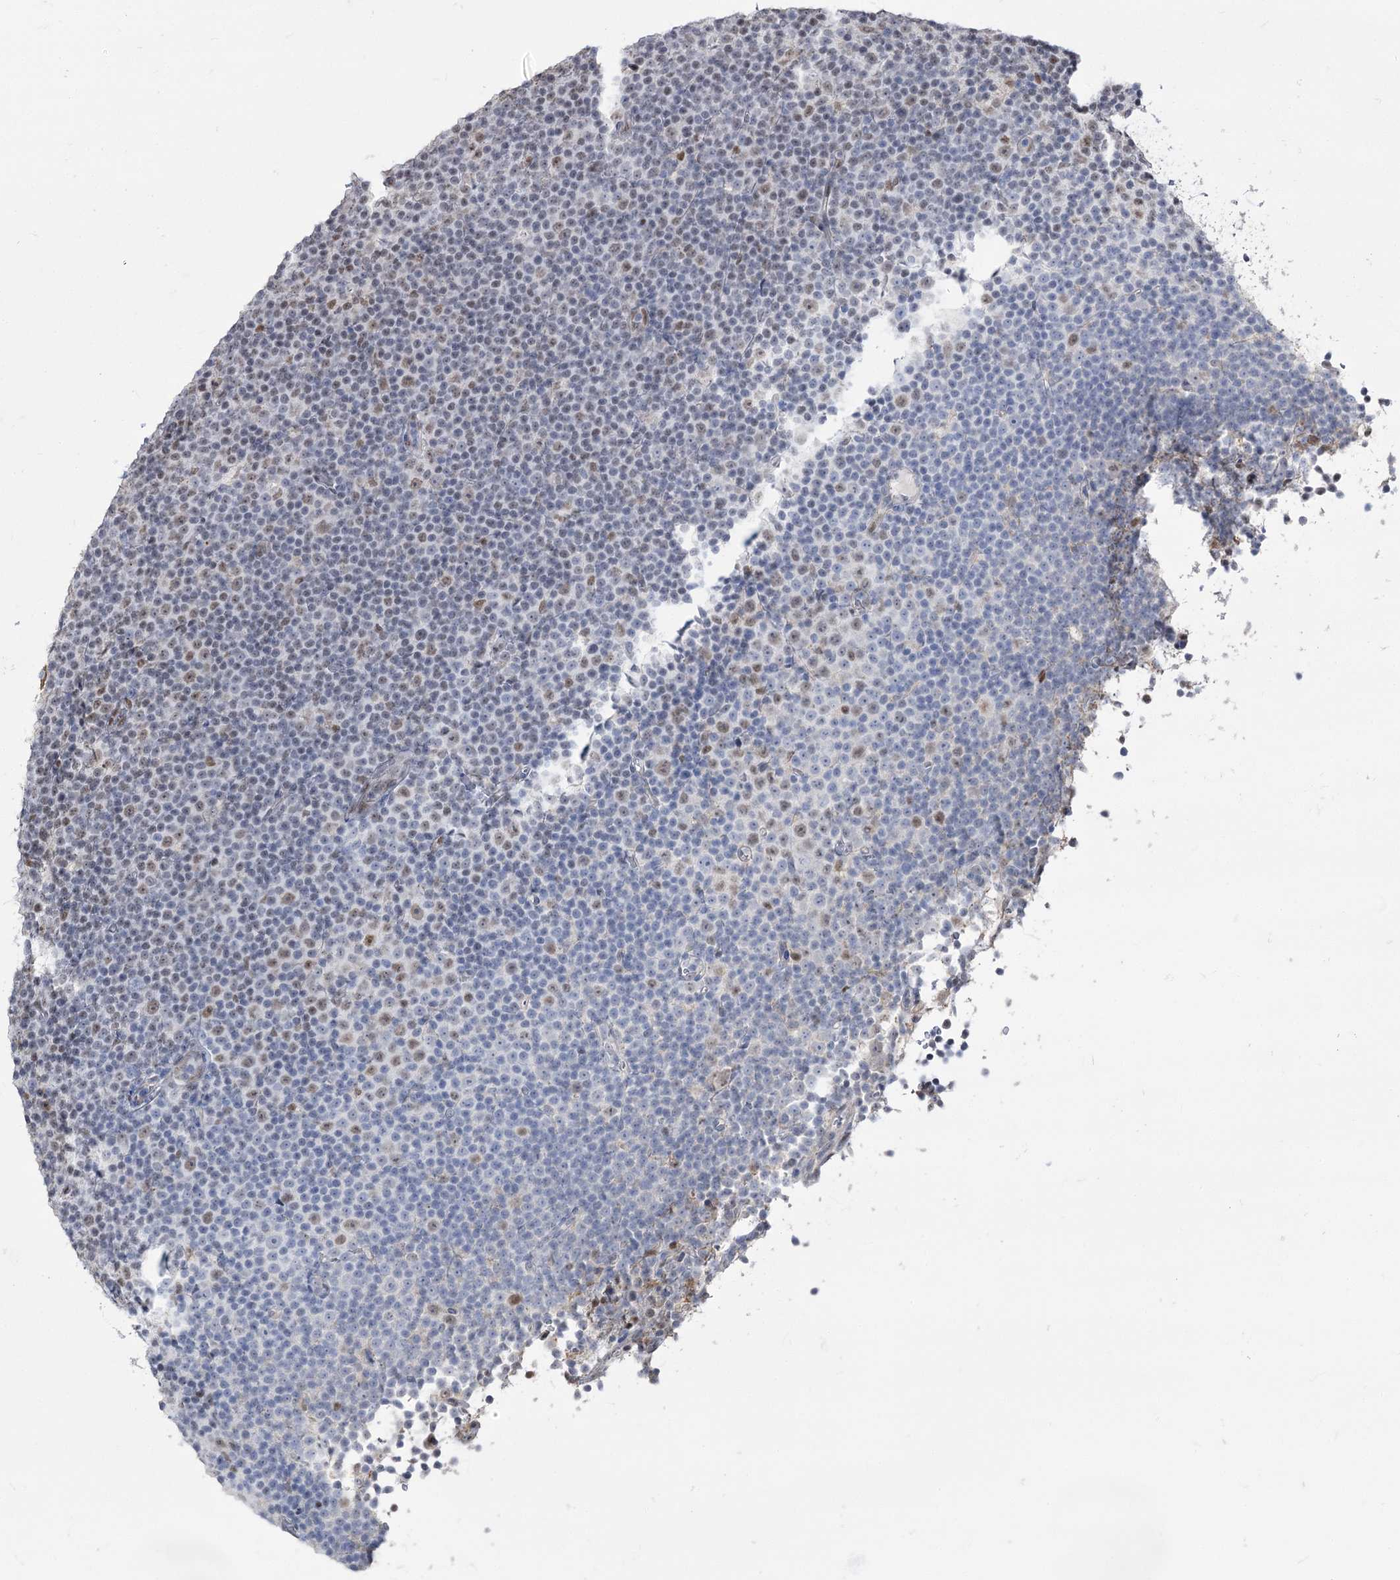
{"staining": {"intensity": "moderate", "quantity": "<25%", "location": "nuclear"}, "tissue": "lymphoma", "cell_type": "Tumor cells", "image_type": "cancer", "snomed": [{"axis": "morphology", "description": "Malignant lymphoma, non-Hodgkin's type, Low grade"}, {"axis": "topography", "description": "Lymph node"}], "caption": "Tumor cells reveal low levels of moderate nuclear positivity in approximately <25% of cells in lymphoma. (Stains: DAB in brown, nuclei in blue, Microscopy: brightfield microscopy at high magnification).", "gene": "VGLL4", "patient": {"sex": "female", "age": 67}}